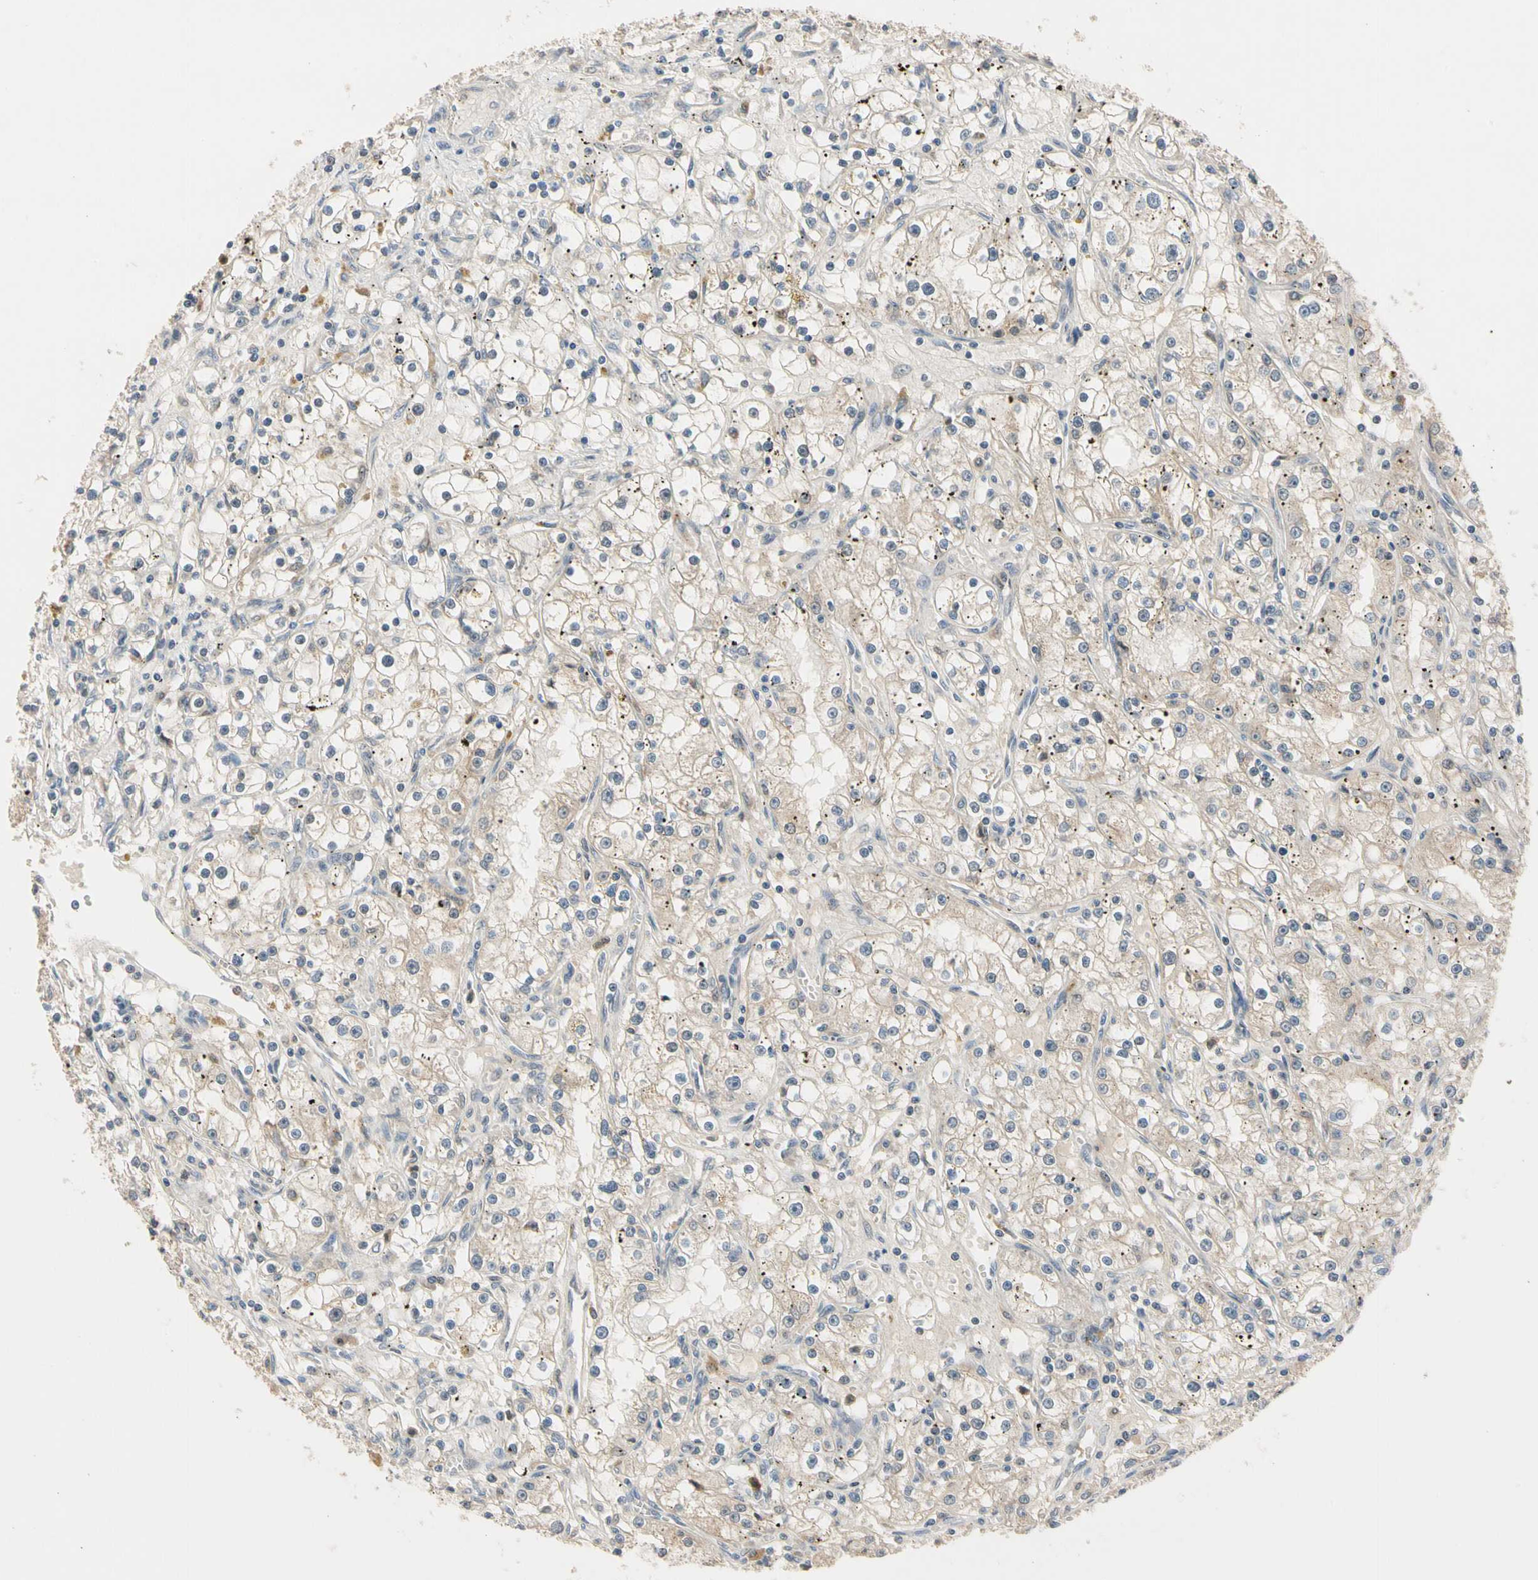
{"staining": {"intensity": "weak", "quantity": "25%-75%", "location": "cytoplasmic/membranous"}, "tissue": "renal cancer", "cell_type": "Tumor cells", "image_type": "cancer", "snomed": [{"axis": "morphology", "description": "Adenocarcinoma, NOS"}, {"axis": "topography", "description": "Kidney"}], "caption": "Immunohistochemical staining of renal cancer (adenocarcinoma) demonstrates low levels of weak cytoplasmic/membranous protein positivity in approximately 25%-75% of tumor cells.", "gene": "RIOX2", "patient": {"sex": "male", "age": 56}}